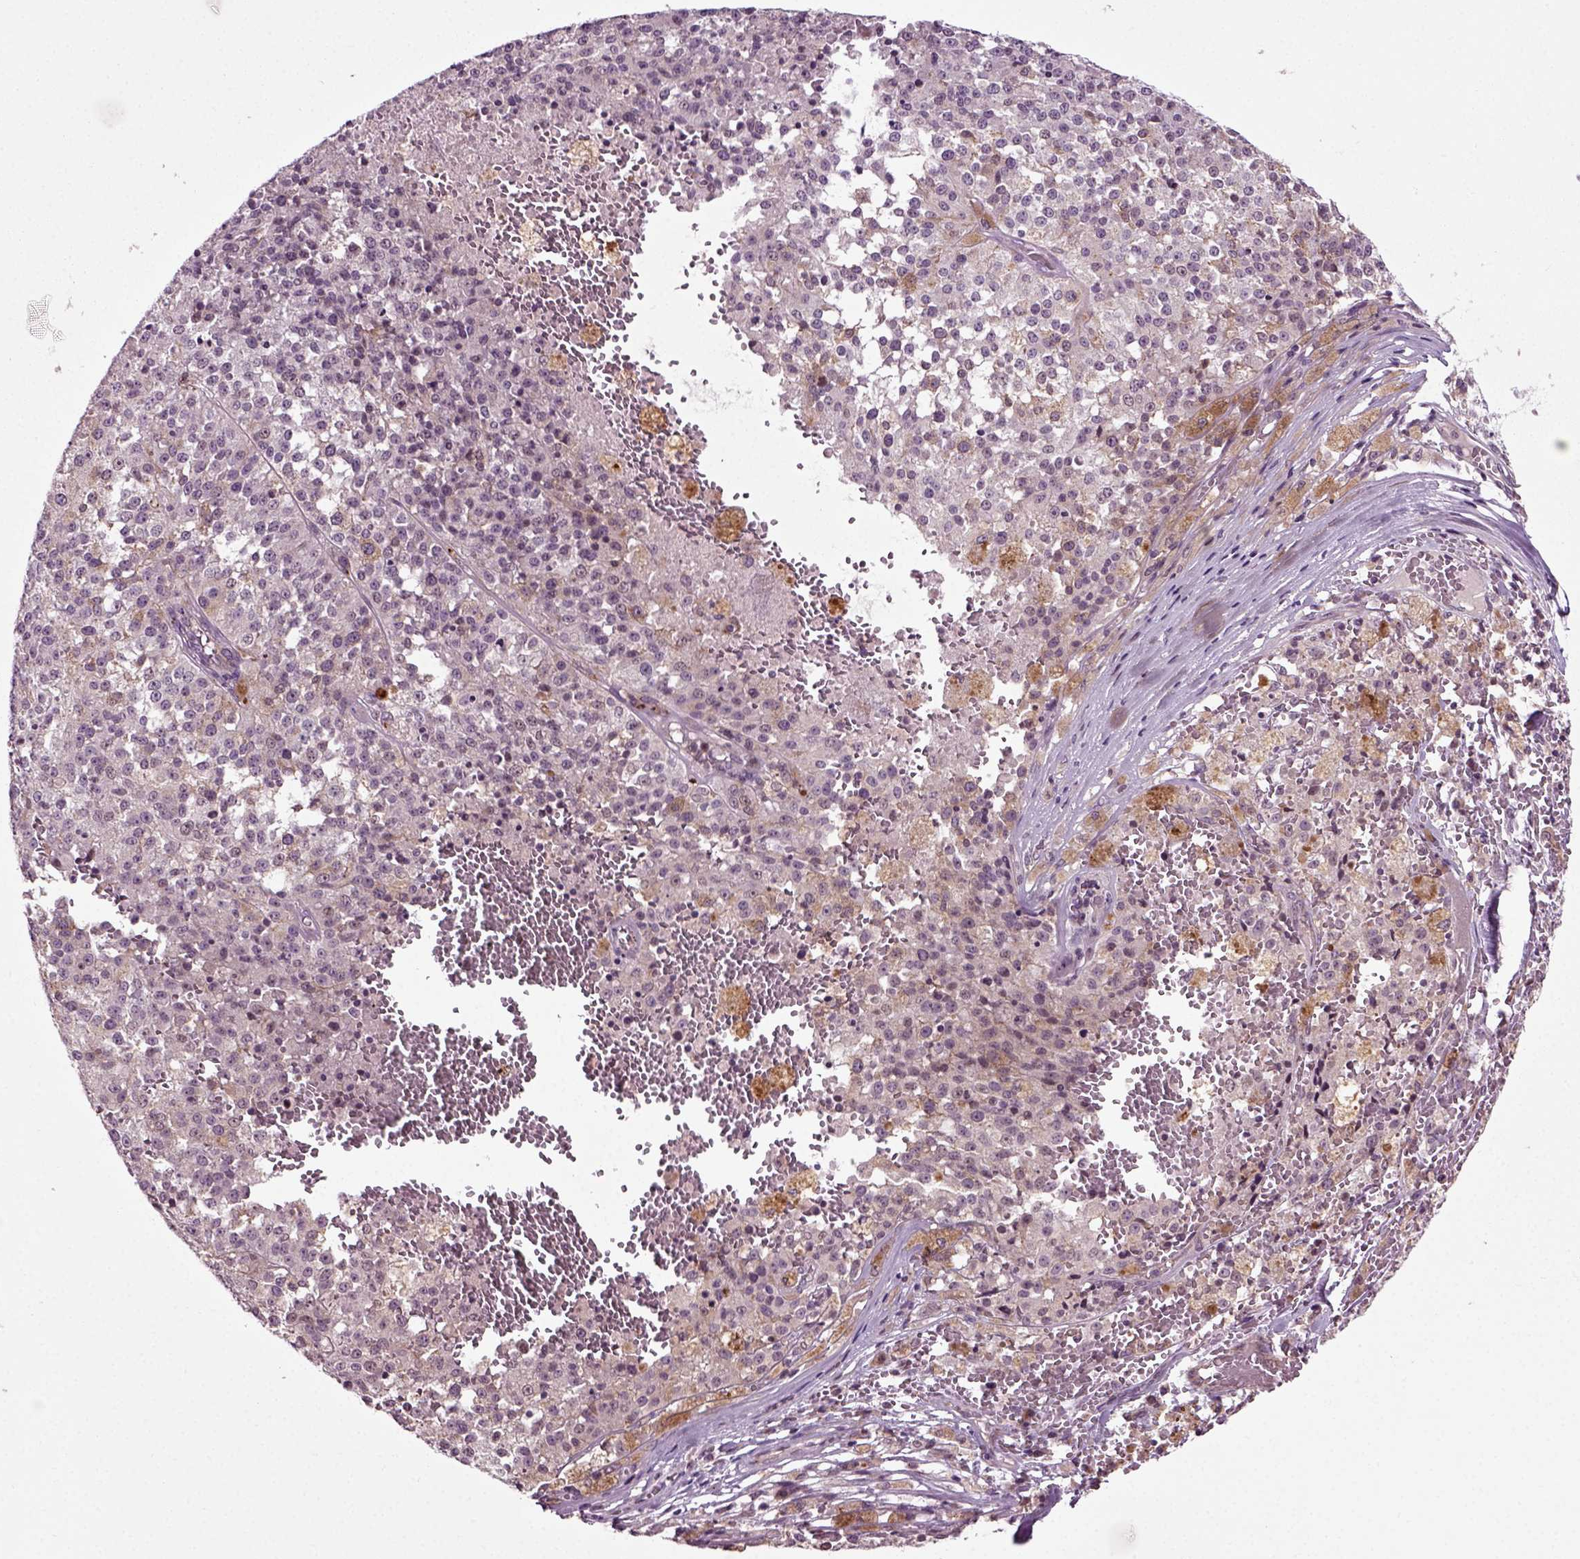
{"staining": {"intensity": "negative", "quantity": "none", "location": "none"}, "tissue": "melanoma", "cell_type": "Tumor cells", "image_type": "cancer", "snomed": [{"axis": "morphology", "description": "Malignant melanoma, Metastatic site"}, {"axis": "topography", "description": "Lymph node"}], "caption": "A high-resolution image shows immunohistochemistry (IHC) staining of malignant melanoma (metastatic site), which displays no significant staining in tumor cells.", "gene": "KNSTRN", "patient": {"sex": "female", "age": 64}}